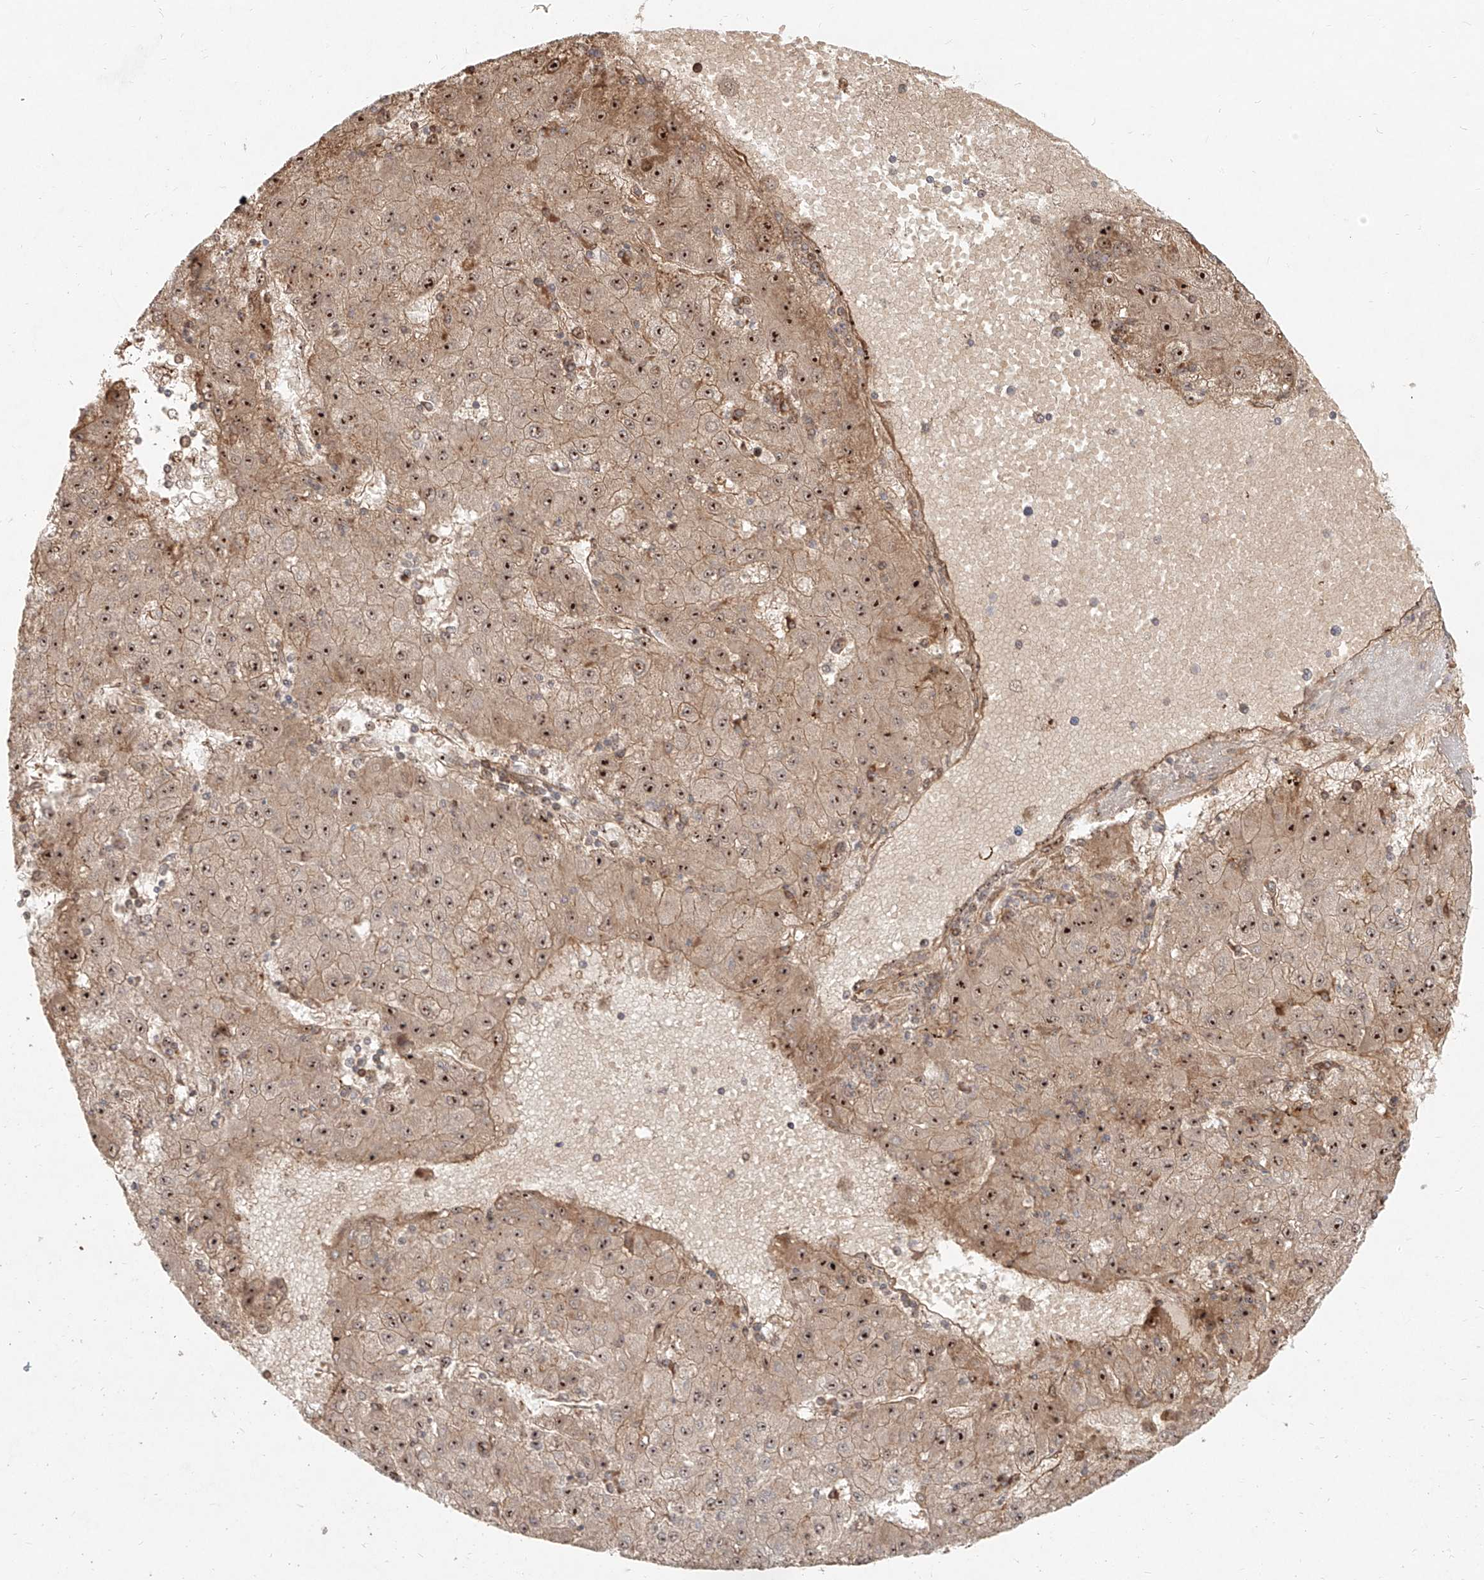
{"staining": {"intensity": "moderate", "quantity": ">75%", "location": "cytoplasmic/membranous,nuclear"}, "tissue": "liver cancer", "cell_type": "Tumor cells", "image_type": "cancer", "snomed": [{"axis": "morphology", "description": "Carcinoma, Hepatocellular, NOS"}, {"axis": "topography", "description": "Liver"}], "caption": "Protein staining of liver cancer tissue displays moderate cytoplasmic/membranous and nuclear staining in approximately >75% of tumor cells.", "gene": "BYSL", "patient": {"sex": "male", "age": 72}}